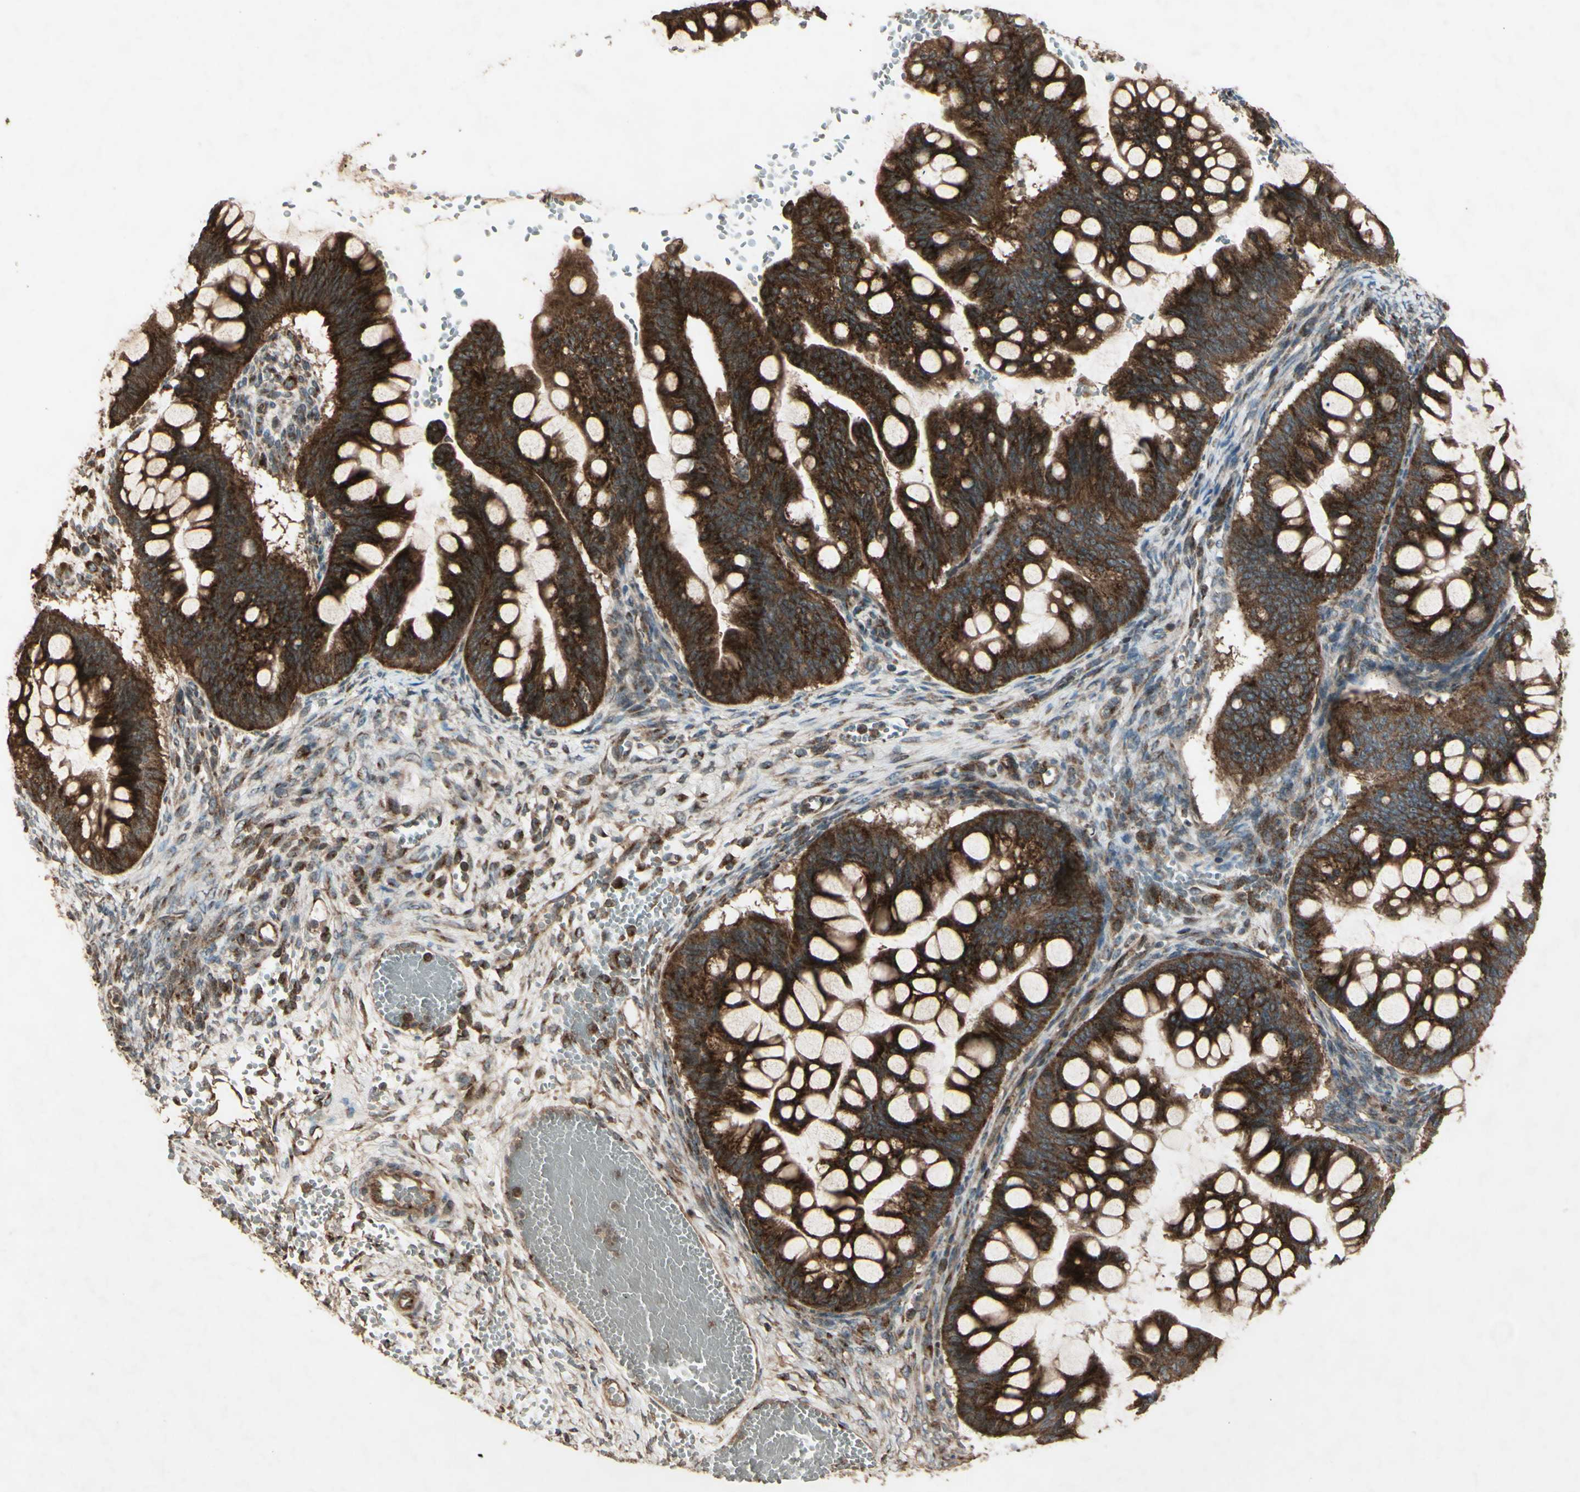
{"staining": {"intensity": "strong", "quantity": ">75%", "location": "cytoplasmic/membranous"}, "tissue": "ovarian cancer", "cell_type": "Tumor cells", "image_type": "cancer", "snomed": [{"axis": "morphology", "description": "Cystadenocarcinoma, mucinous, NOS"}, {"axis": "topography", "description": "Ovary"}], "caption": "Protein expression analysis of human ovarian cancer (mucinous cystadenocarcinoma) reveals strong cytoplasmic/membranous expression in approximately >75% of tumor cells.", "gene": "AP1G1", "patient": {"sex": "female", "age": 73}}